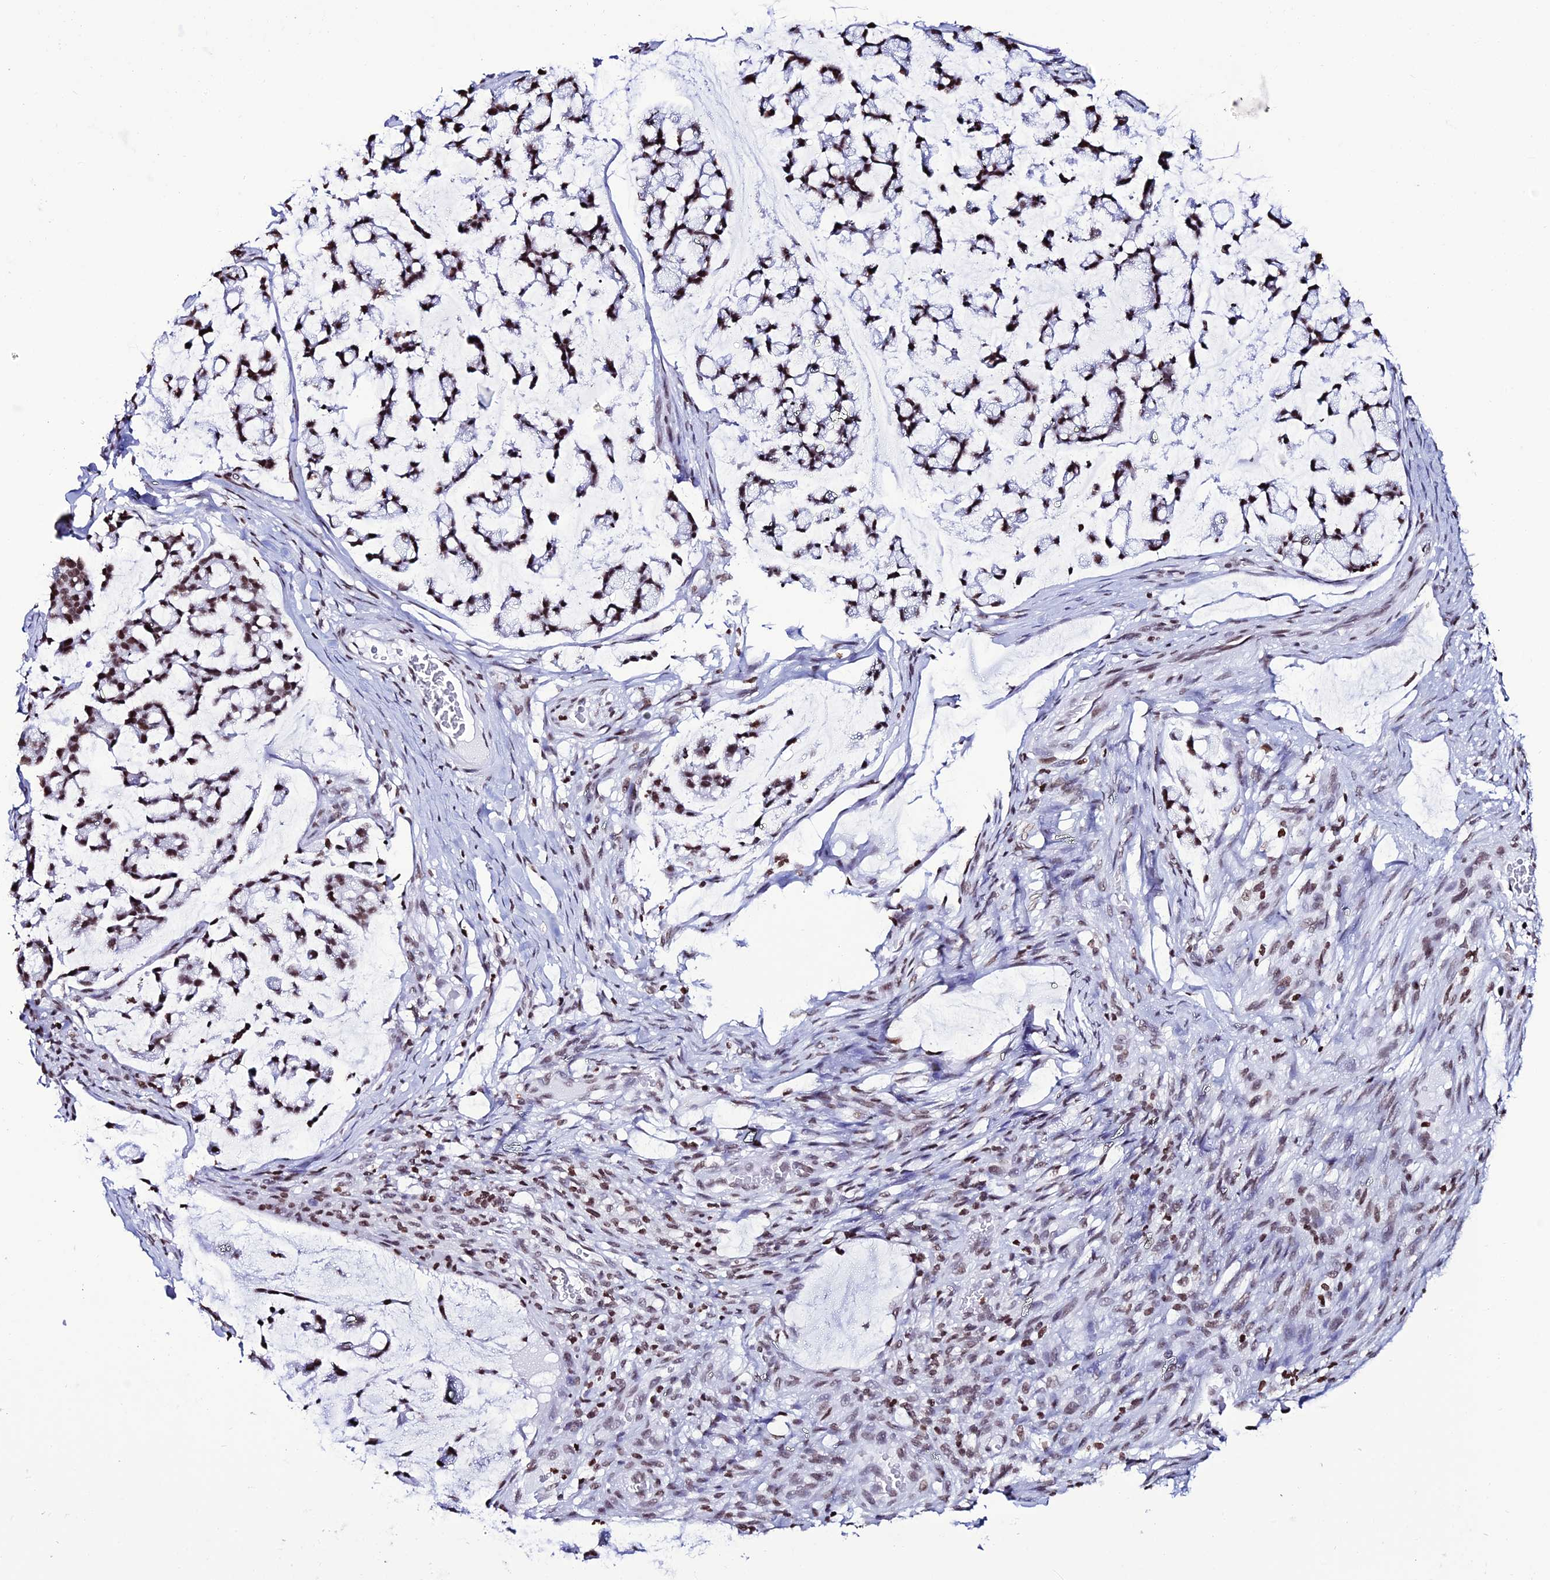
{"staining": {"intensity": "moderate", "quantity": ">75%", "location": "nuclear"}, "tissue": "stomach cancer", "cell_type": "Tumor cells", "image_type": "cancer", "snomed": [{"axis": "morphology", "description": "Adenocarcinoma, NOS"}, {"axis": "topography", "description": "Stomach, lower"}], "caption": "Brown immunohistochemical staining in human stomach cancer (adenocarcinoma) exhibits moderate nuclear expression in approximately >75% of tumor cells.", "gene": "MACROH2A2", "patient": {"sex": "male", "age": 67}}